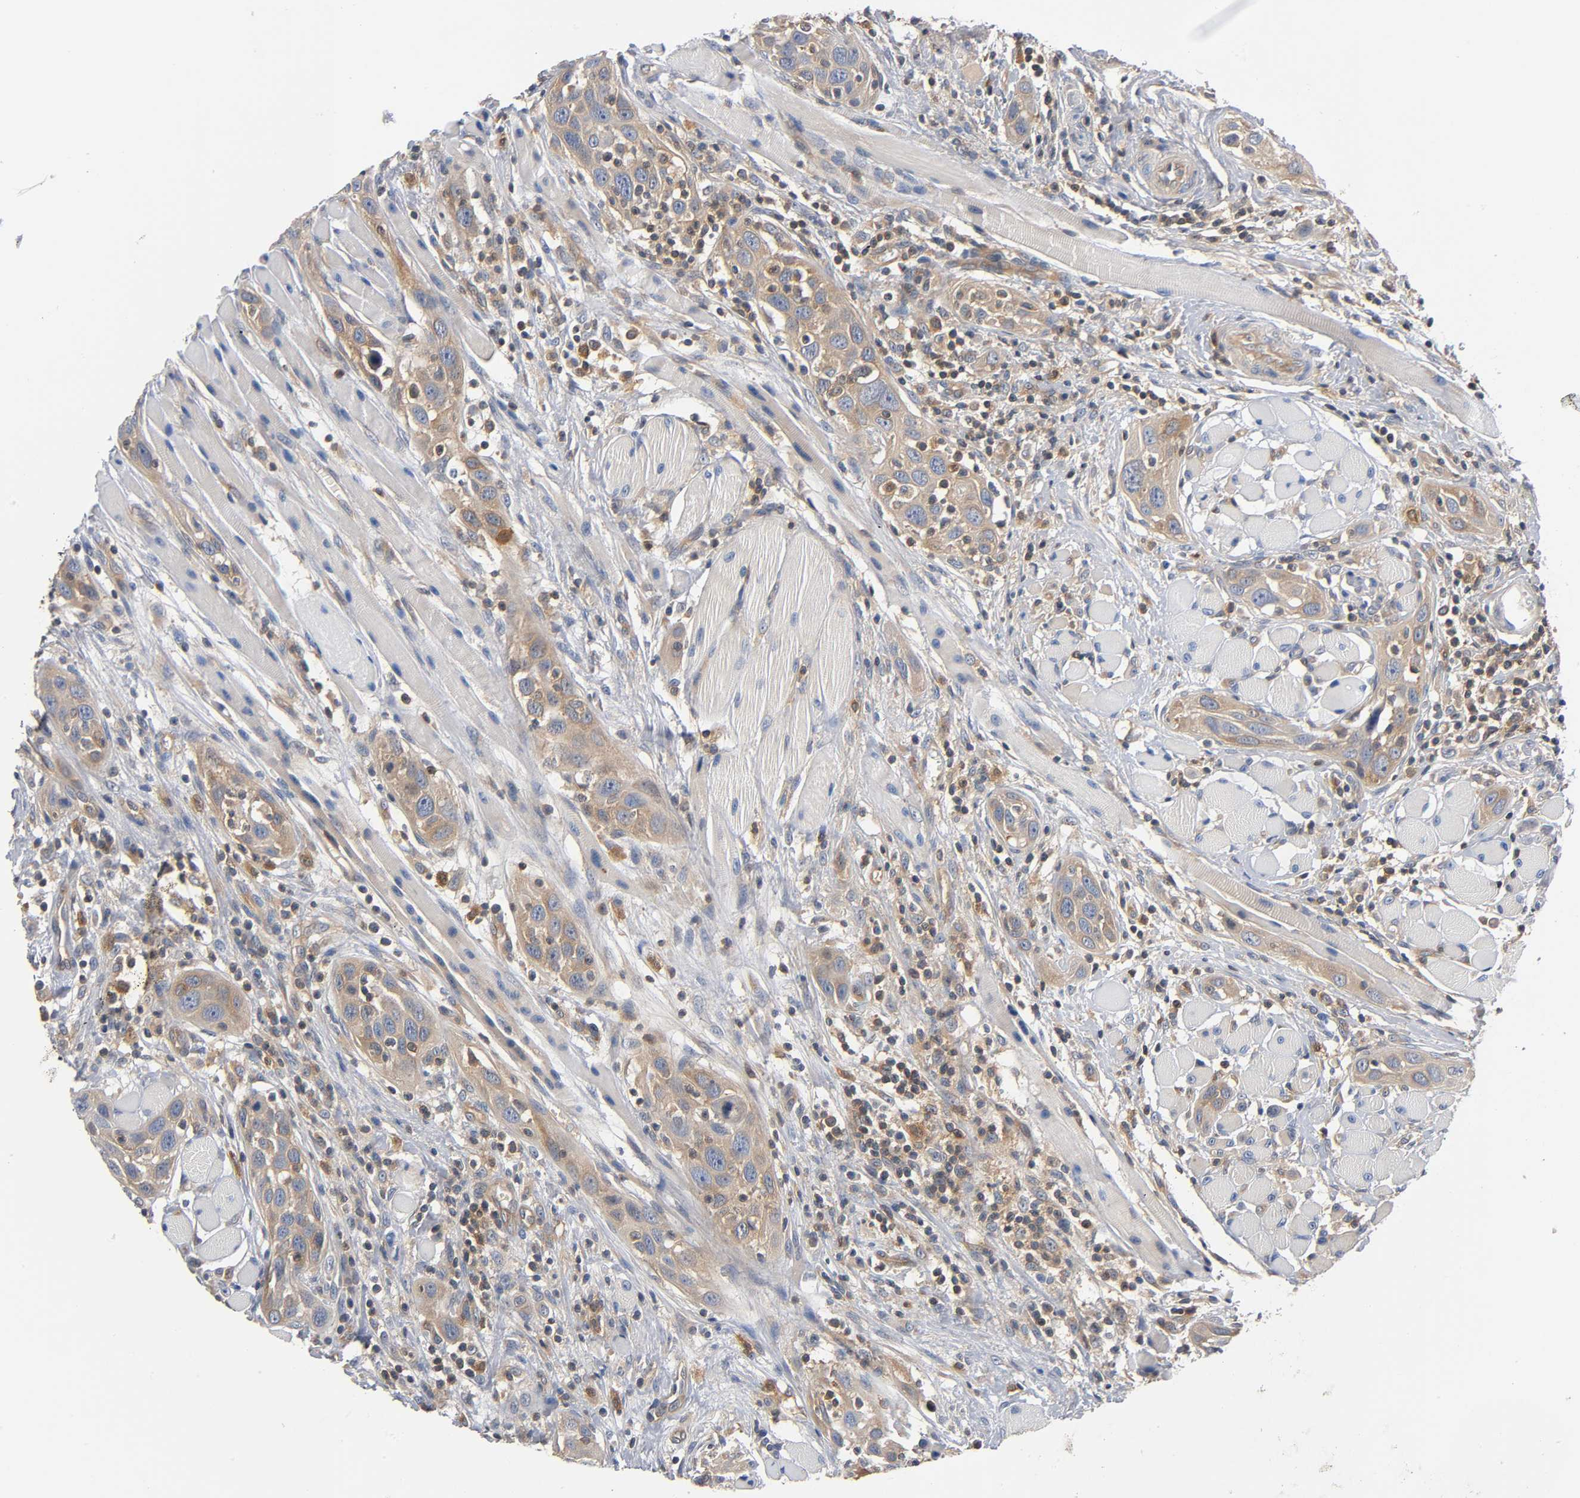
{"staining": {"intensity": "moderate", "quantity": ">75%", "location": "cytoplasmic/membranous"}, "tissue": "head and neck cancer", "cell_type": "Tumor cells", "image_type": "cancer", "snomed": [{"axis": "morphology", "description": "Squamous cell carcinoma, NOS"}, {"axis": "topography", "description": "Oral tissue"}, {"axis": "topography", "description": "Head-Neck"}], "caption": "Head and neck squamous cell carcinoma stained for a protein shows moderate cytoplasmic/membranous positivity in tumor cells. (Stains: DAB (3,3'-diaminobenzidine) in brown, nuclei in blue, Microscopy: brightfield microscopy at high magnification).", "gene": "PRKAB1", "patient": {"sex": "female", "age": 50}}